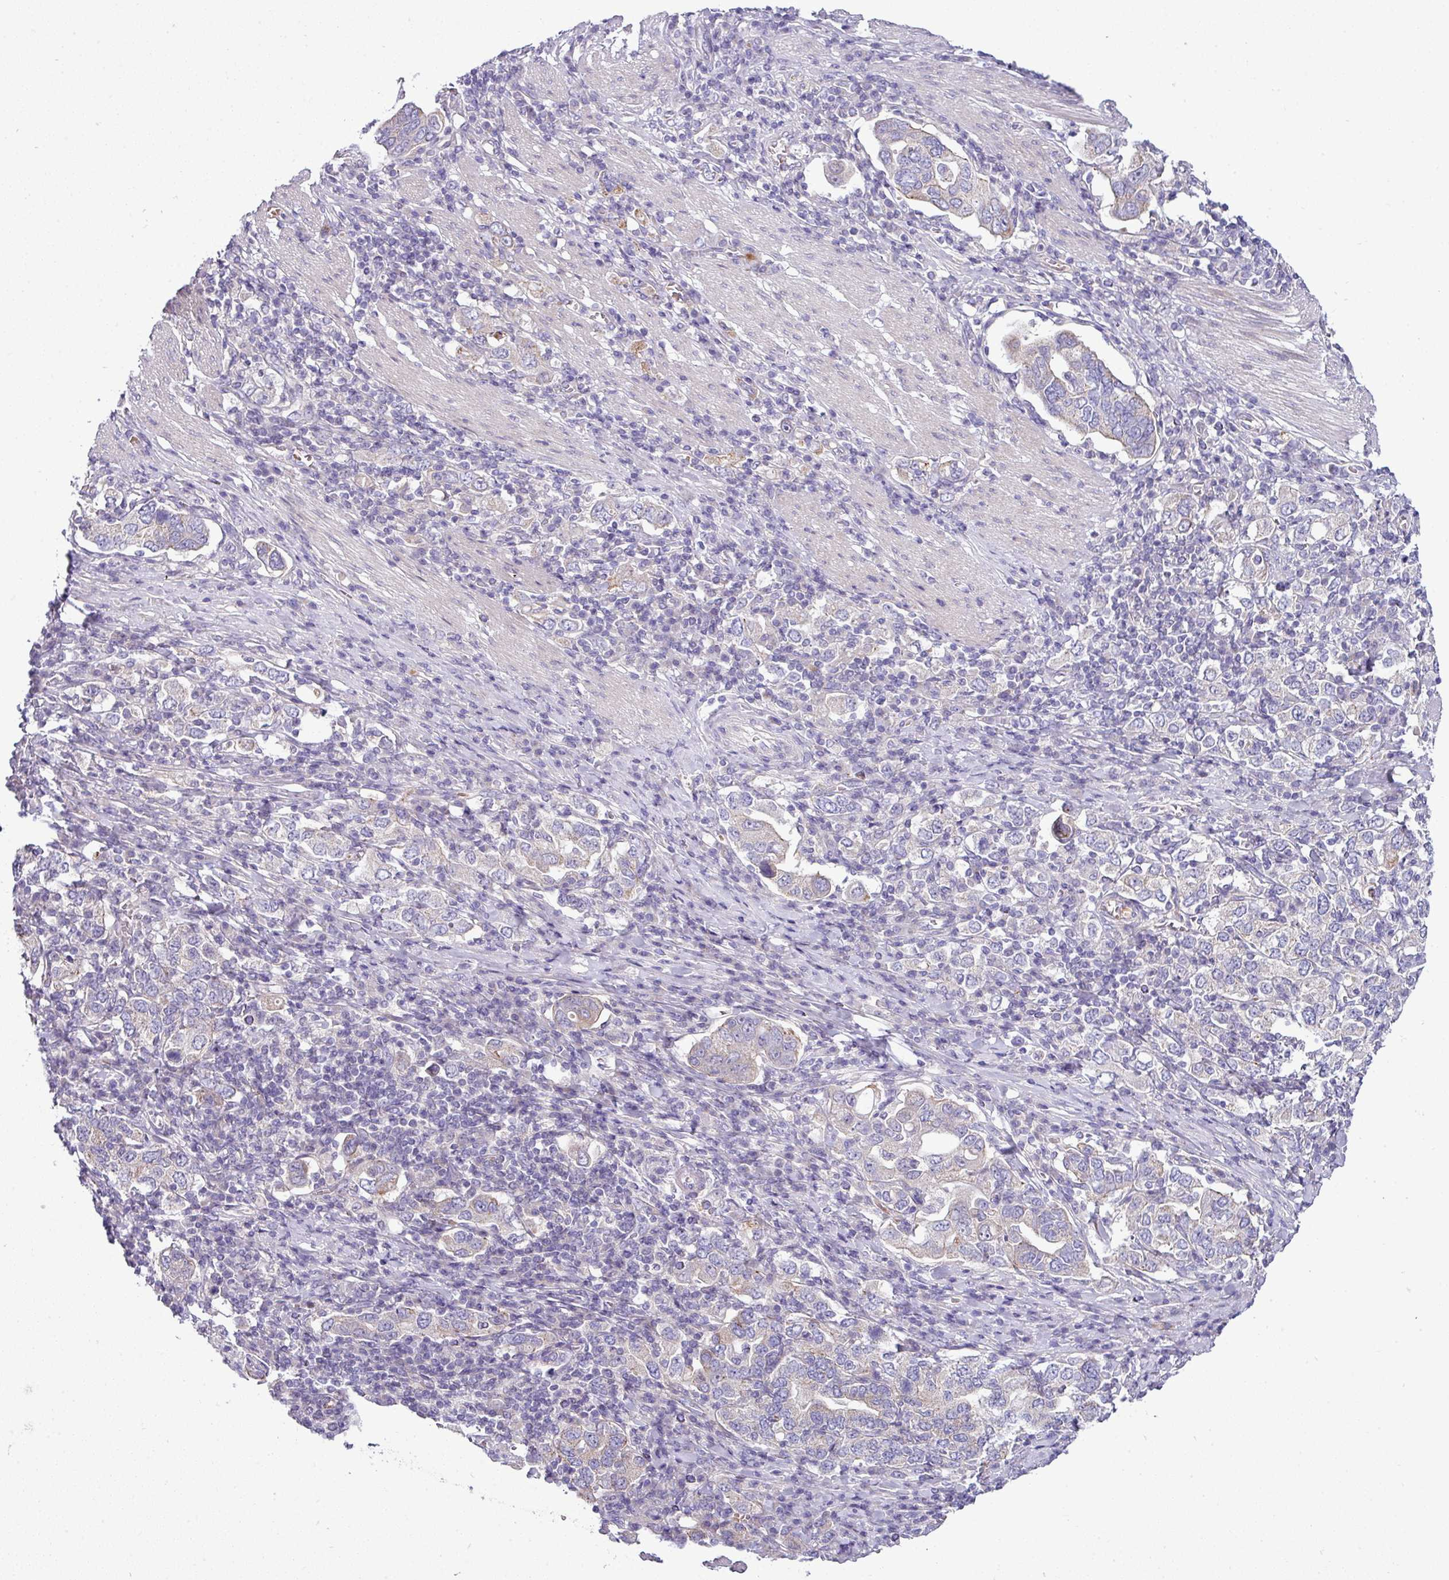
{"staining": {"intensity": "negative", "quantity": "none", "location": "none"}, "tissue": "stomach cancer", "cell_type": "Tumor cells", "image_type": "cancer", "snomed": [{"axis": "morphology", "description": "Adenocarcinoma, NOS"}, {"axis": "topography", "description": "Stomach, upper"}, {"axis": "topography", "description": "Stomach"}], "caption": "Stomach cancer (adenocarcinoma) was stained to show a protein in brown. There is no significant staining in tumor cells.", "gene": "ACAP3", "patient": {"sex": "male", "age": 62}}